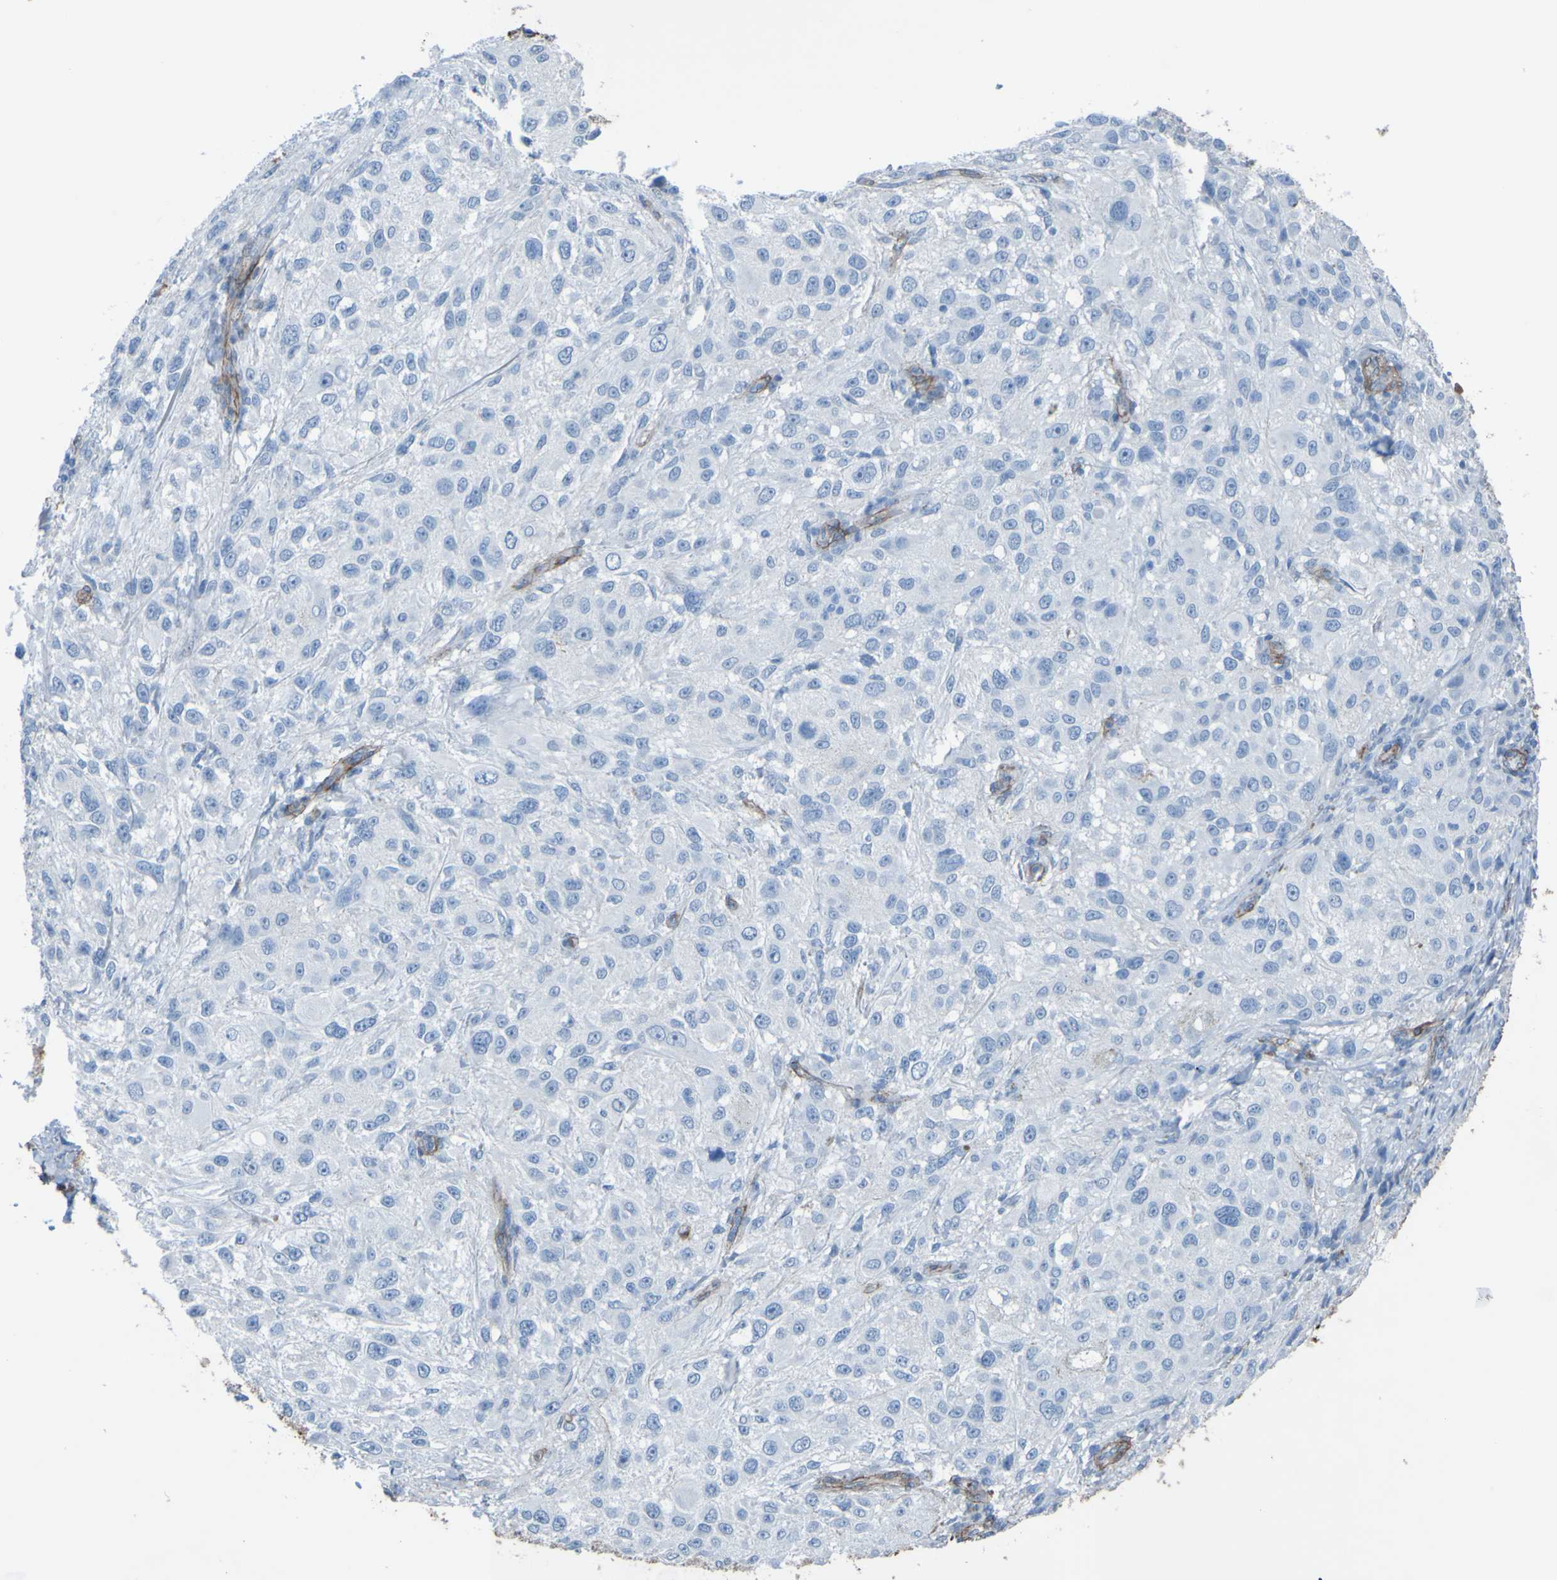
{"staining": {"intensity": "negative", "quantity": "none", "location": "none"}, "tissue": "melanoma", "cell_type": "Tumor cells", "image_type": "cancer", "snomed": [{"axis": "morphology", "description": "Necrosis, NOS"}, {"axis": "morphology", "description": "Malignant melanoma, NOS"}, {"axis": "topography", "description": "Skin"}], "caption": "The histopathology image demonstrates no staining of tumor cells in malignant melanoma.", "gene": "COL4A2", "patient": {"sex": "female", "age": 87}}